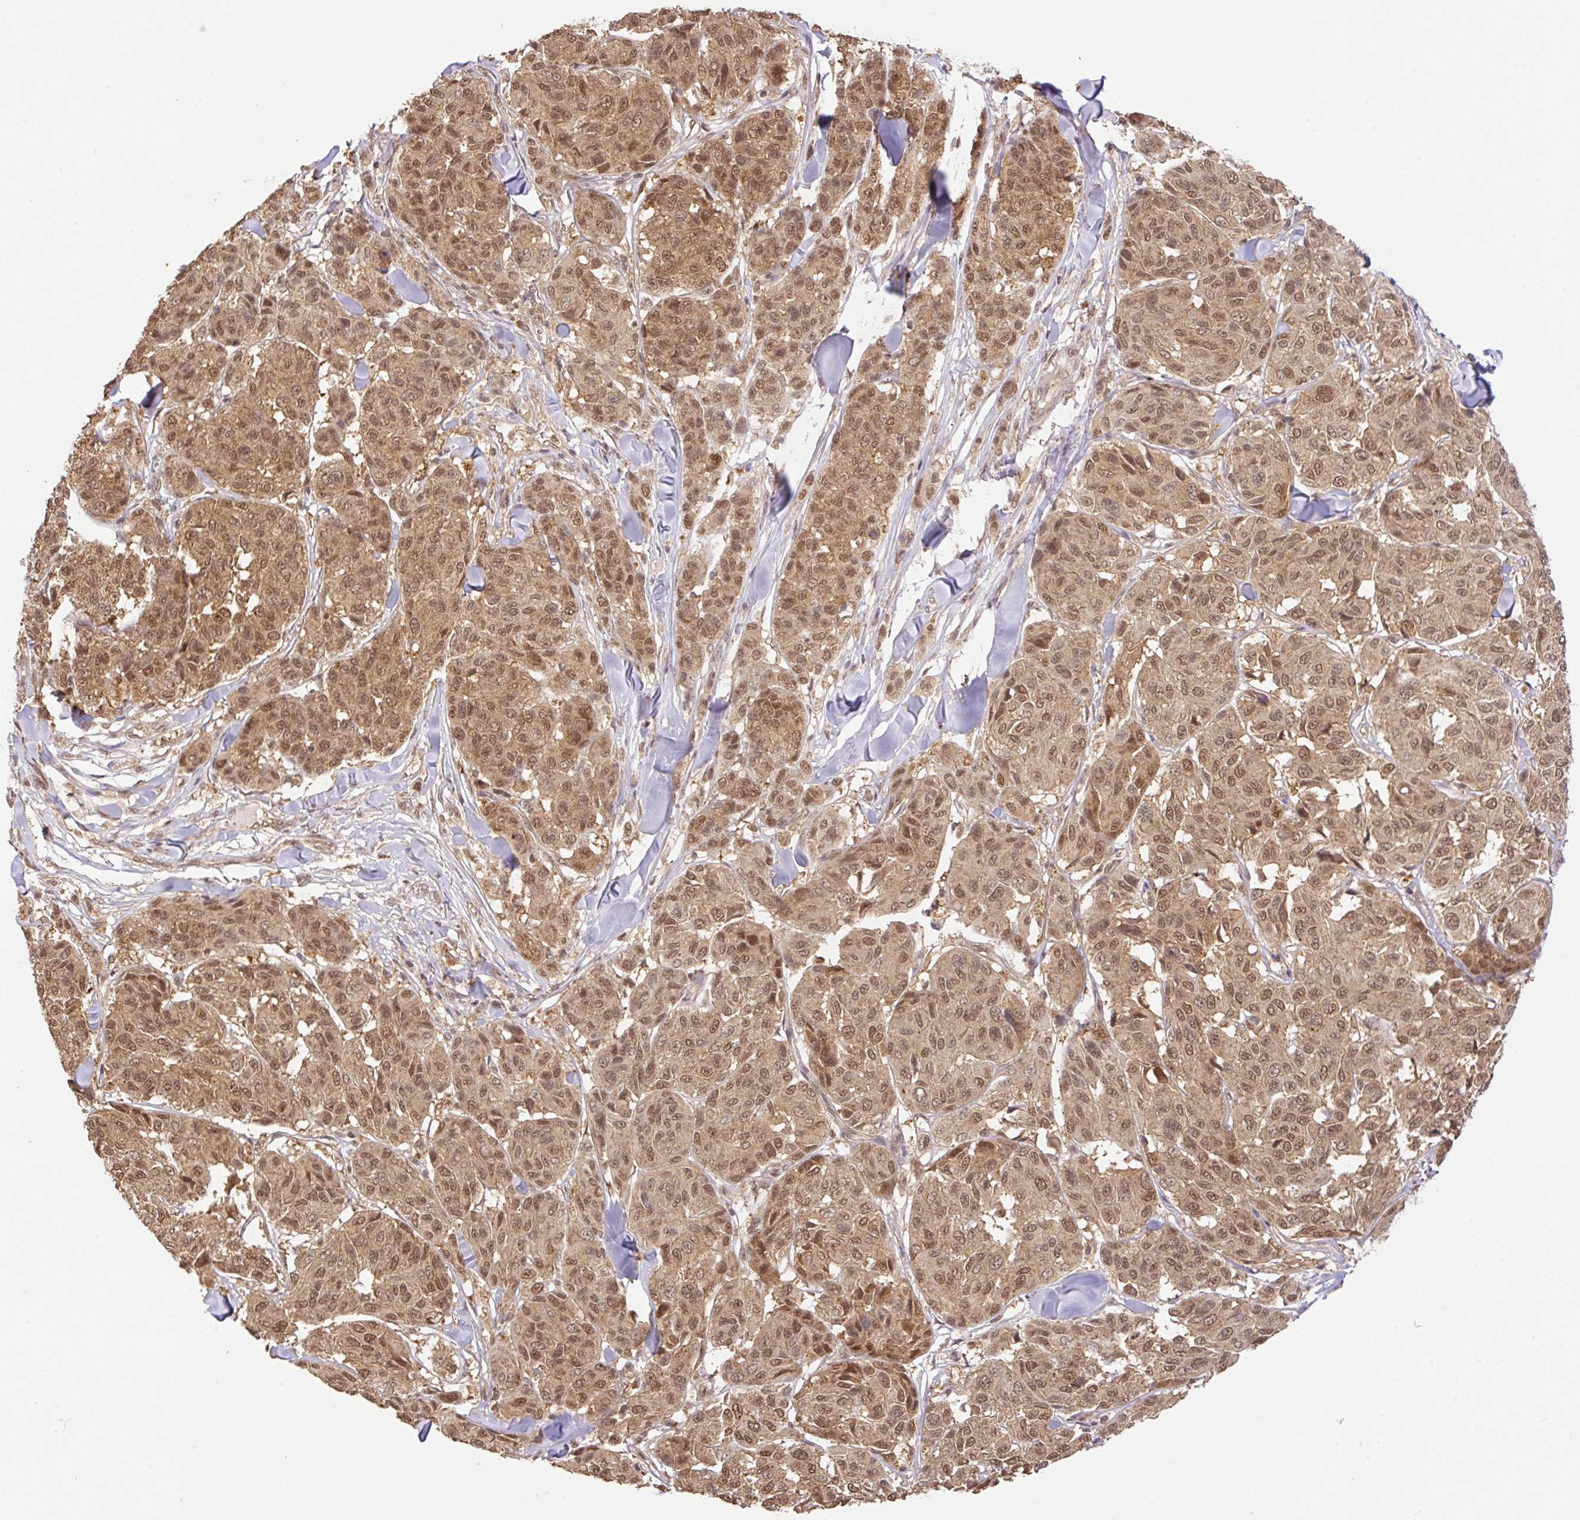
{"staining": {"intensity": "moderate", "quantity": ">75%", "location": "cytoplasmic/membranous,nuclear"}, "tissue": "melanoma", "cell_type": "Tumor cells", "image_type": "cancer", "snomed": [{"axis": "morphology", "description": "Malignant melanoma, NOS"}, {"axis": "topography", "description": "Skin"}], "caption": "Protein staining of melanoma tissue reveals moderate cytoplasmic/membranous and nuclear expression in about >75% of tumor cells.", "gene": "VPS25", "patient": {"sex": "female", "age": 66}}